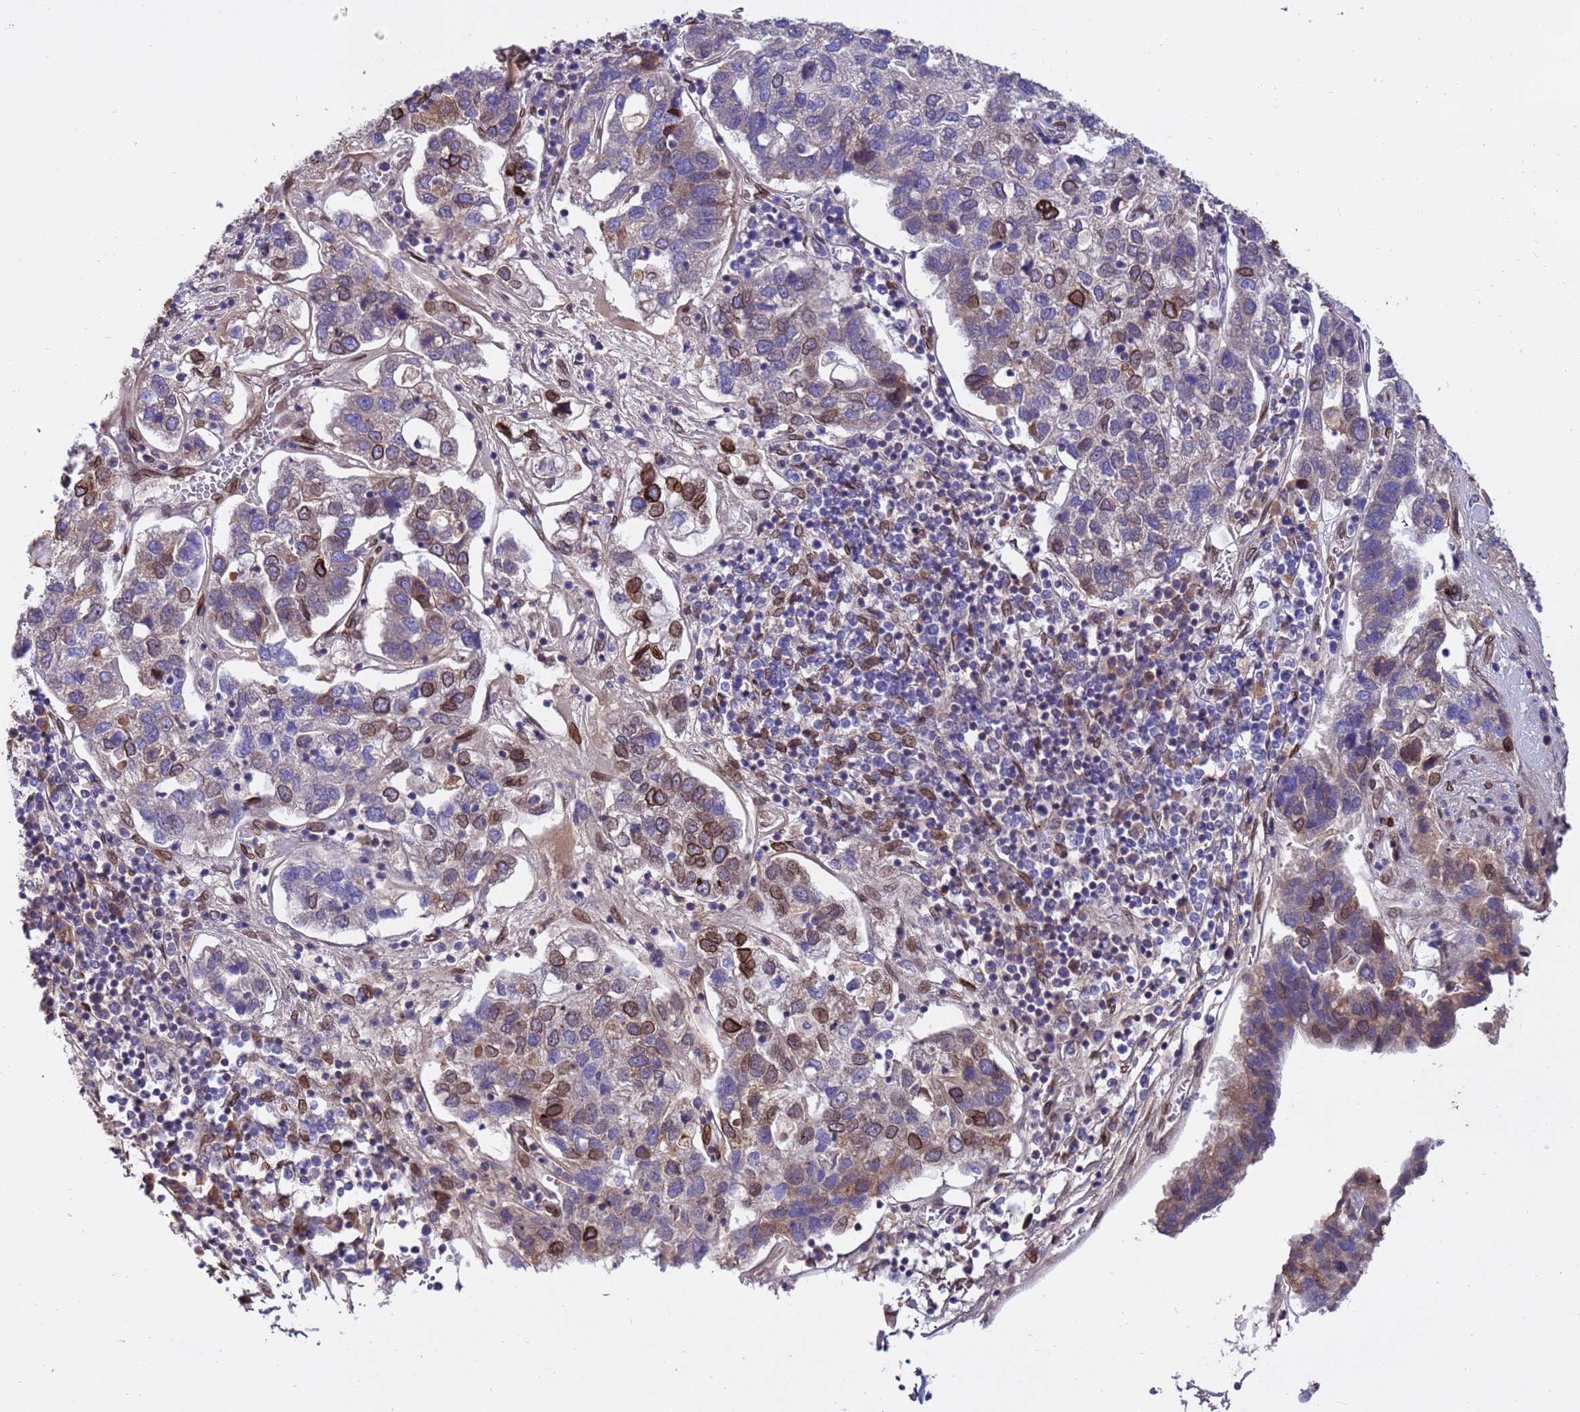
{"staining": {"intensity": "moderate", "quantity": "<25%", "location": "cytoplasmic/membranous,nuclear"}, "tissue": "pancreatic cancer", "cell_type": "Tumor cells", "image_type": "cancer", "snomed": [{"axis": "morphology", "description": "Adenocarcinoma, NOS"}, {"axis": "topography", "description": "Pancreas"}], "caption": "Protein expression analysis of pancreatic adenocarcinoma displays moderate cytoplasmic/membranous and nuclear expression in approximately <25% of tumor cells.", "gene": "GPR135", "patient": {"sex": "female", "age": 61}}